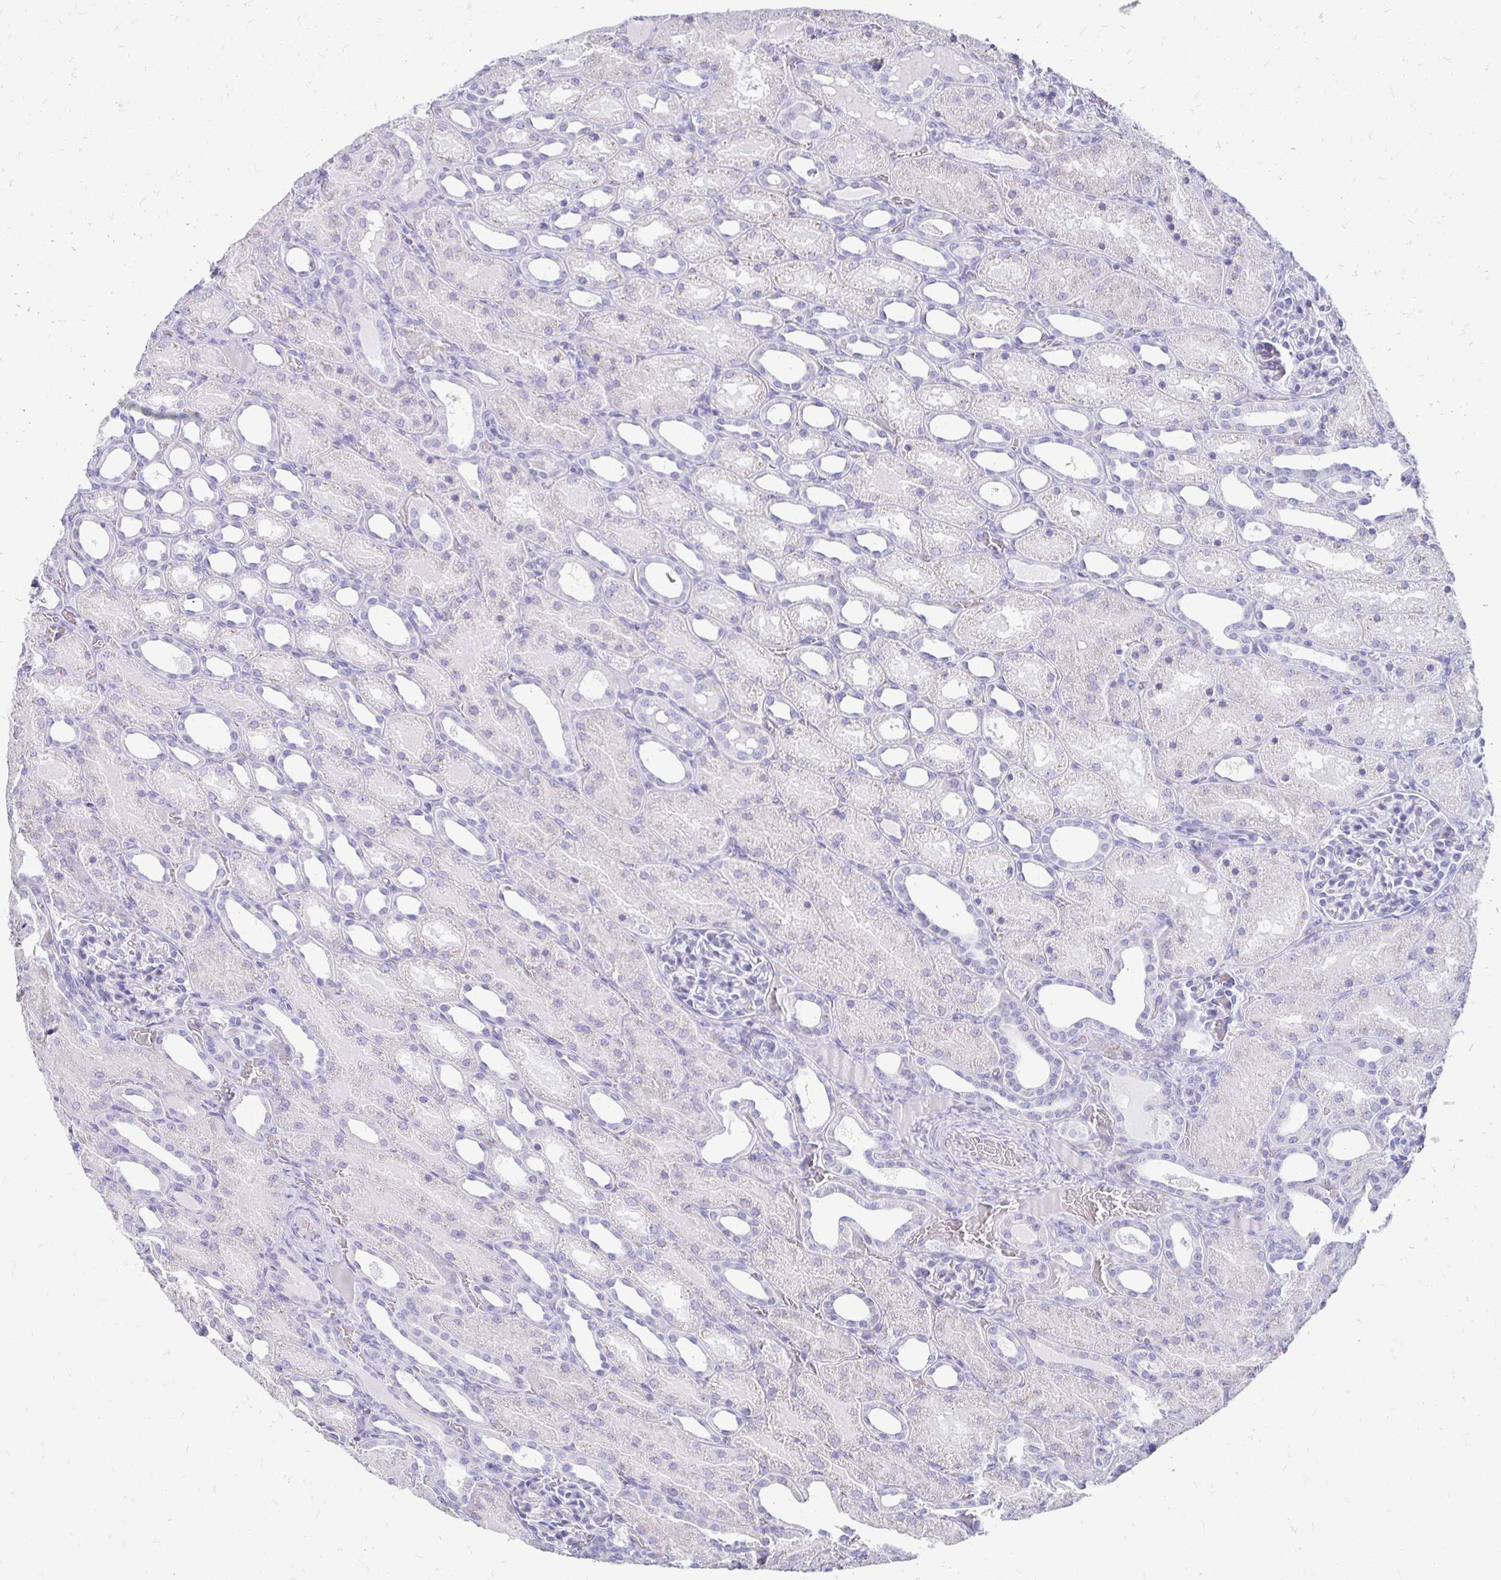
{"staining": {"intensity": "negative", "quantity": "none", "location": "none"}, "tissue": "kidney", "cell_type": "Cells in glomeruli", "image_type": "normal", "snomed": [{"axis": "morphology", "description": "Normal tissue, NOS"}, {"axis": "topography", "description": "Kidney"}], "caption": "High power microscopy image of an immunohistochemistry (IHC) image of unremarkable kidney, revealing no significant staining in cells in glomeruli. (DAB (3,3'-diaminobenzidine) immunohistochemistry (IHC), high magnification).", "gene": "PAGE4", "patient": {"sex": "male", "age": 2}}